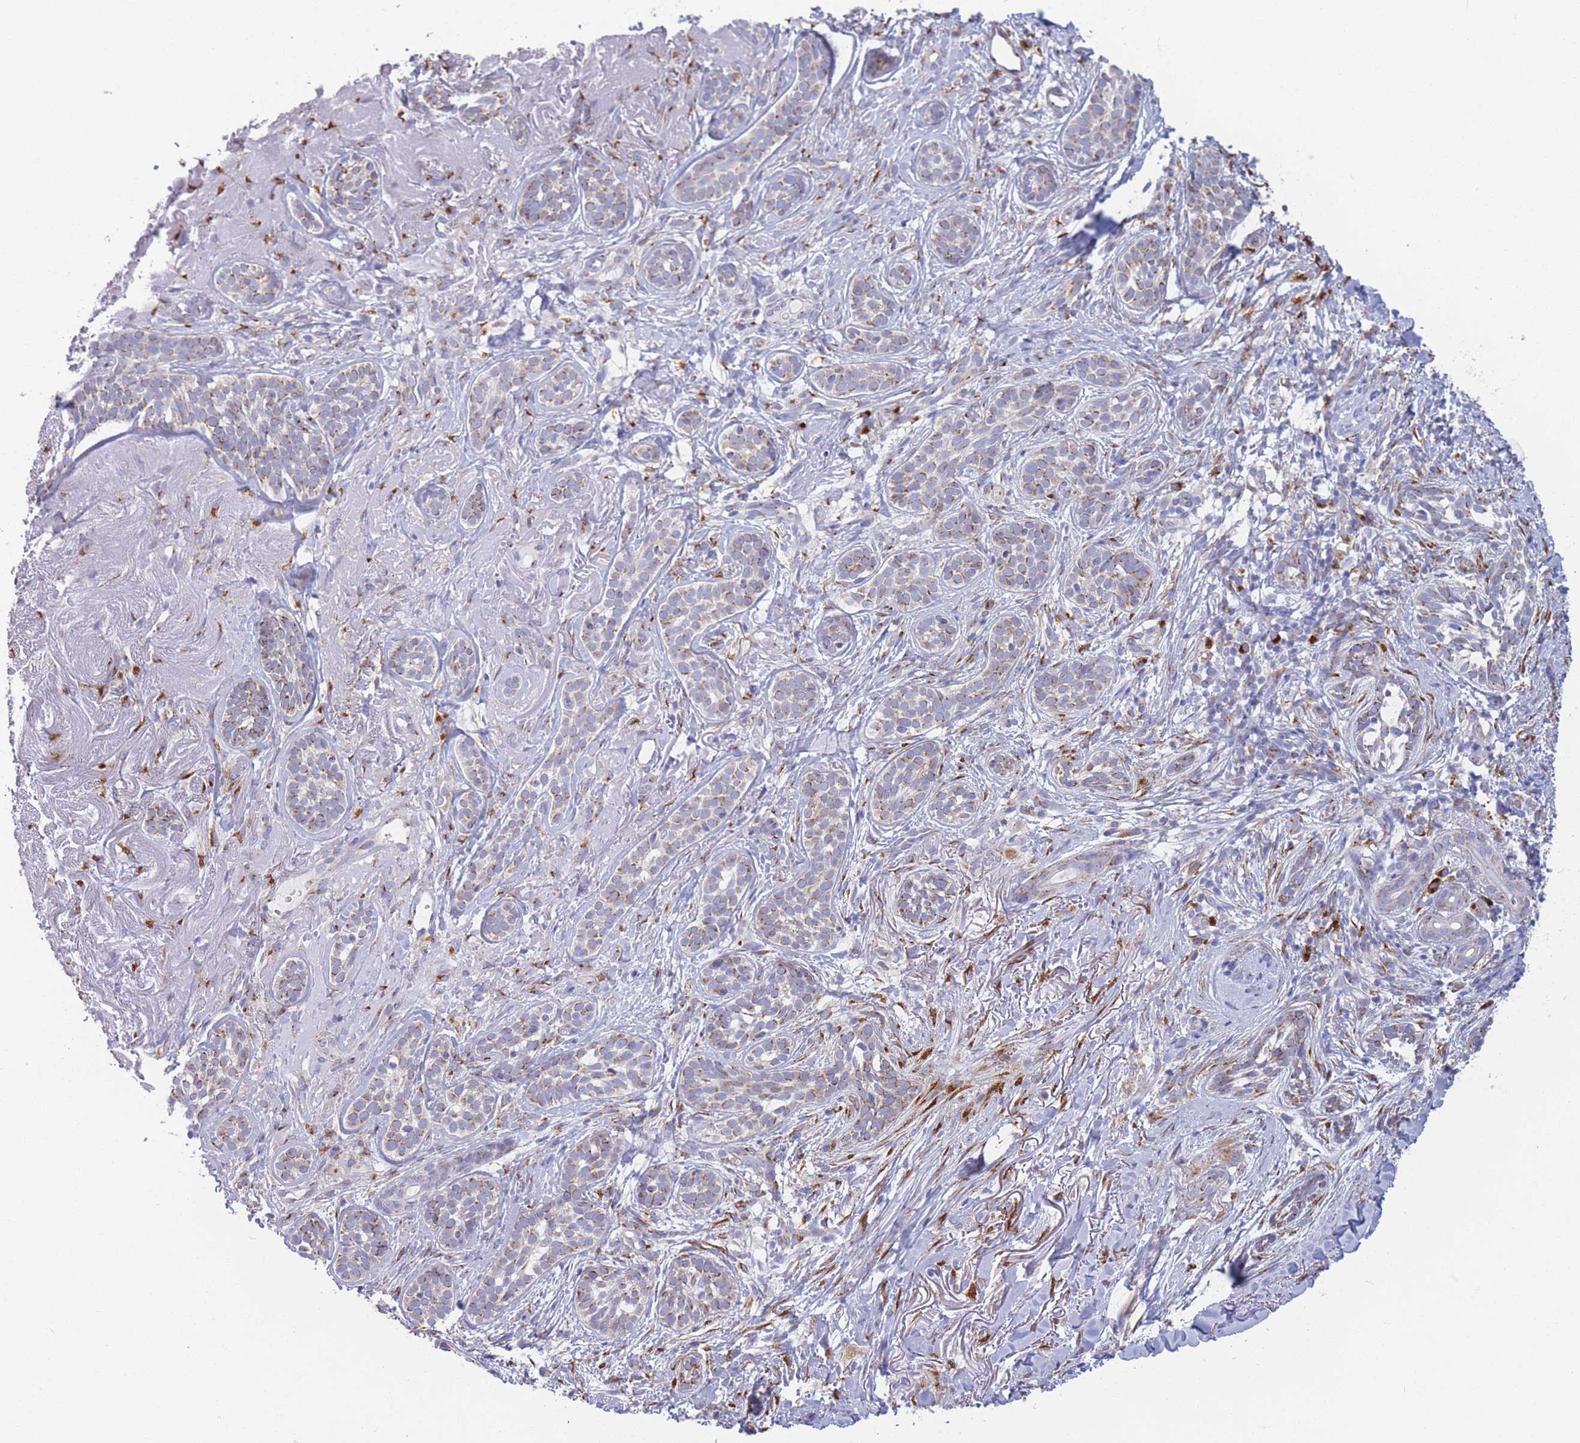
{"staining": {"intensity": "moderate", "quantity": ">75%", "location": "cytoplasmic/membranous"}, "tissue": "skin cancer", "cell_type": "Tumor cells", "image_type": "cancer", "snomed": [{"axis": "morphology", "description": "Basal cell carcinoma"}, {"axis": "topography", "description": "Skin"}], "caption": "High-power microscopy captured an immunohistochemistry micrograph of skin cancer (basal cell carcinoma), revealing moderate cytoplasmic/membranous staining in approximately >75% of tumor cells.", "gene": "MRPL30", "patient": {"sex": "male", "age": 71}}